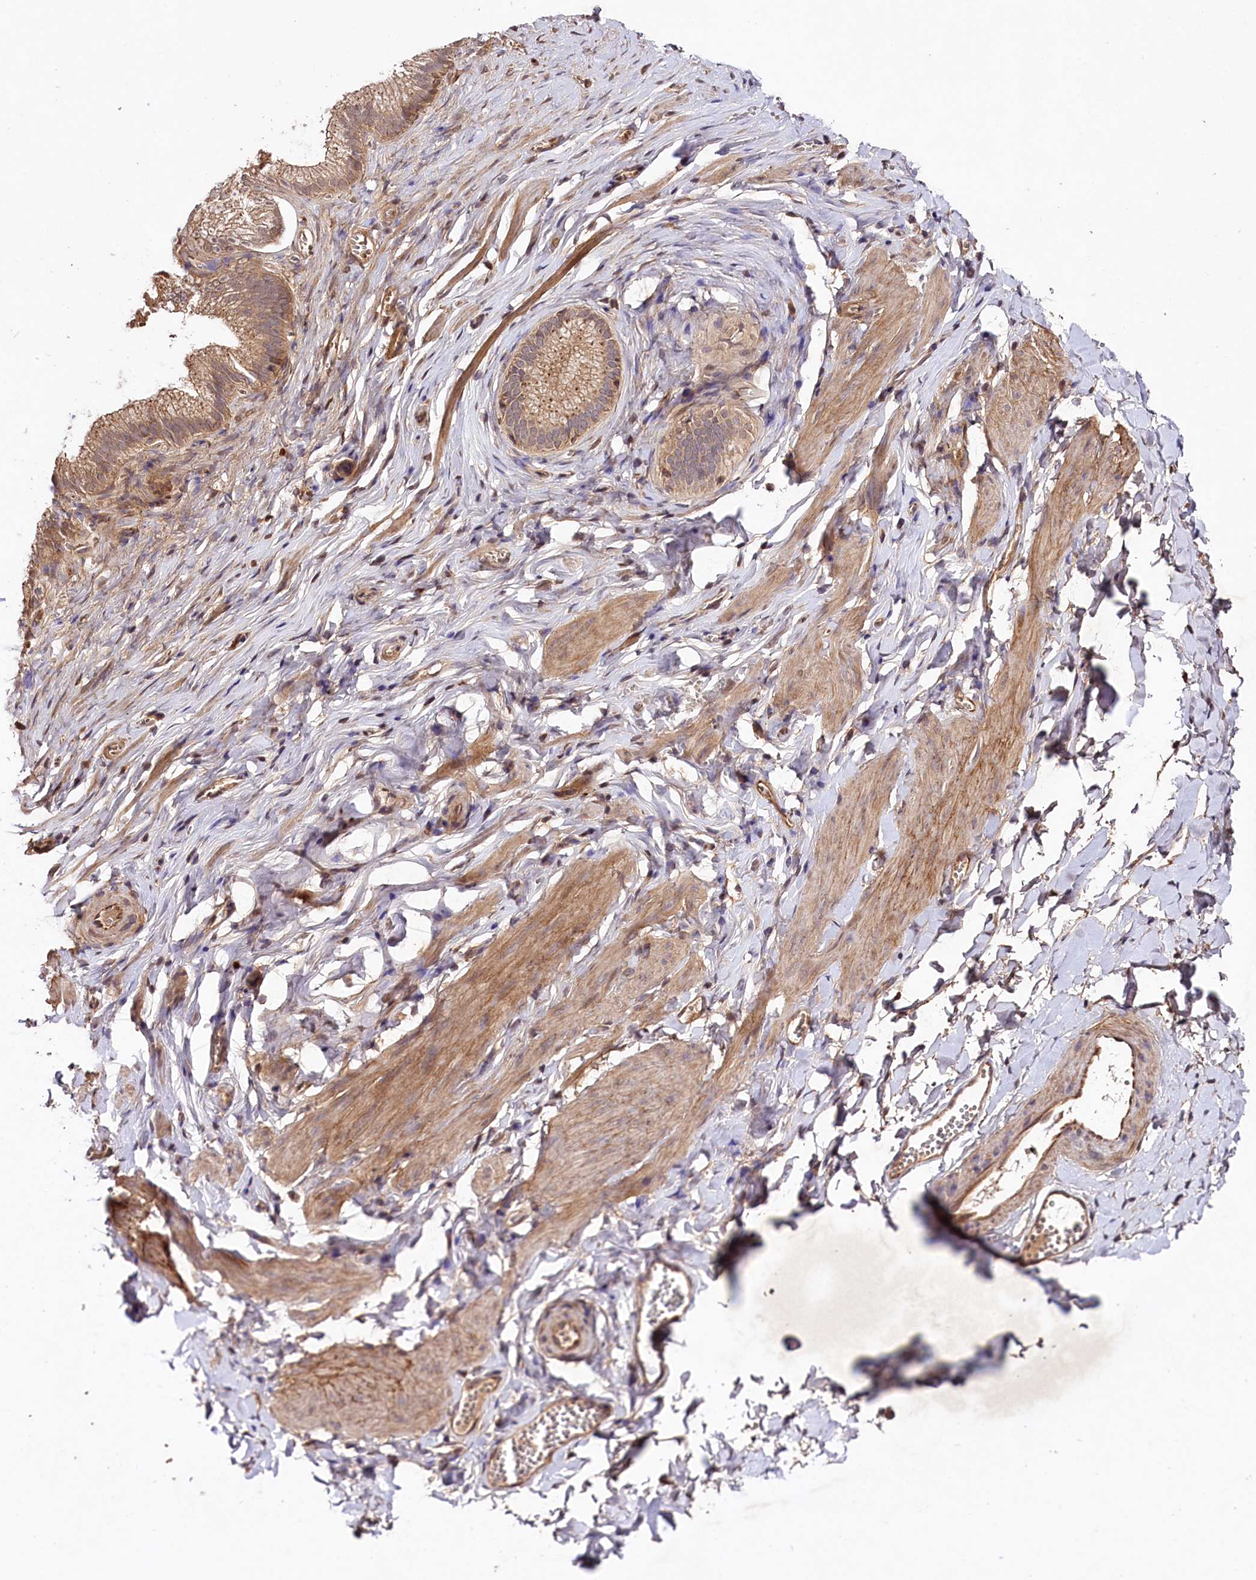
{"staining": {"intensity": "strong", "quantity": ">75%", "location": "cytoplasmic/membranous"}, "tissue": "adipose tissue", "cell_type": "Adipocytes", "image_type": "normal", "snomed": [{"axis": "morphology", "description": "Normal tissue, NOS"}, {"axis": "topography", "description": "Gallbladder"}, {"axis": "topography", "description": "Peripheral nerve tissue"}], "caption": "Immunohistochemical staining of benign adipose tissue shows >75% levels of strong cytoplasmic/membranous protein positivity in approximately >75% of adipocytes. Nuclei are stained in blue.", "gene": "TNPO3", "patient": {"sex": "male", "age": 38}}